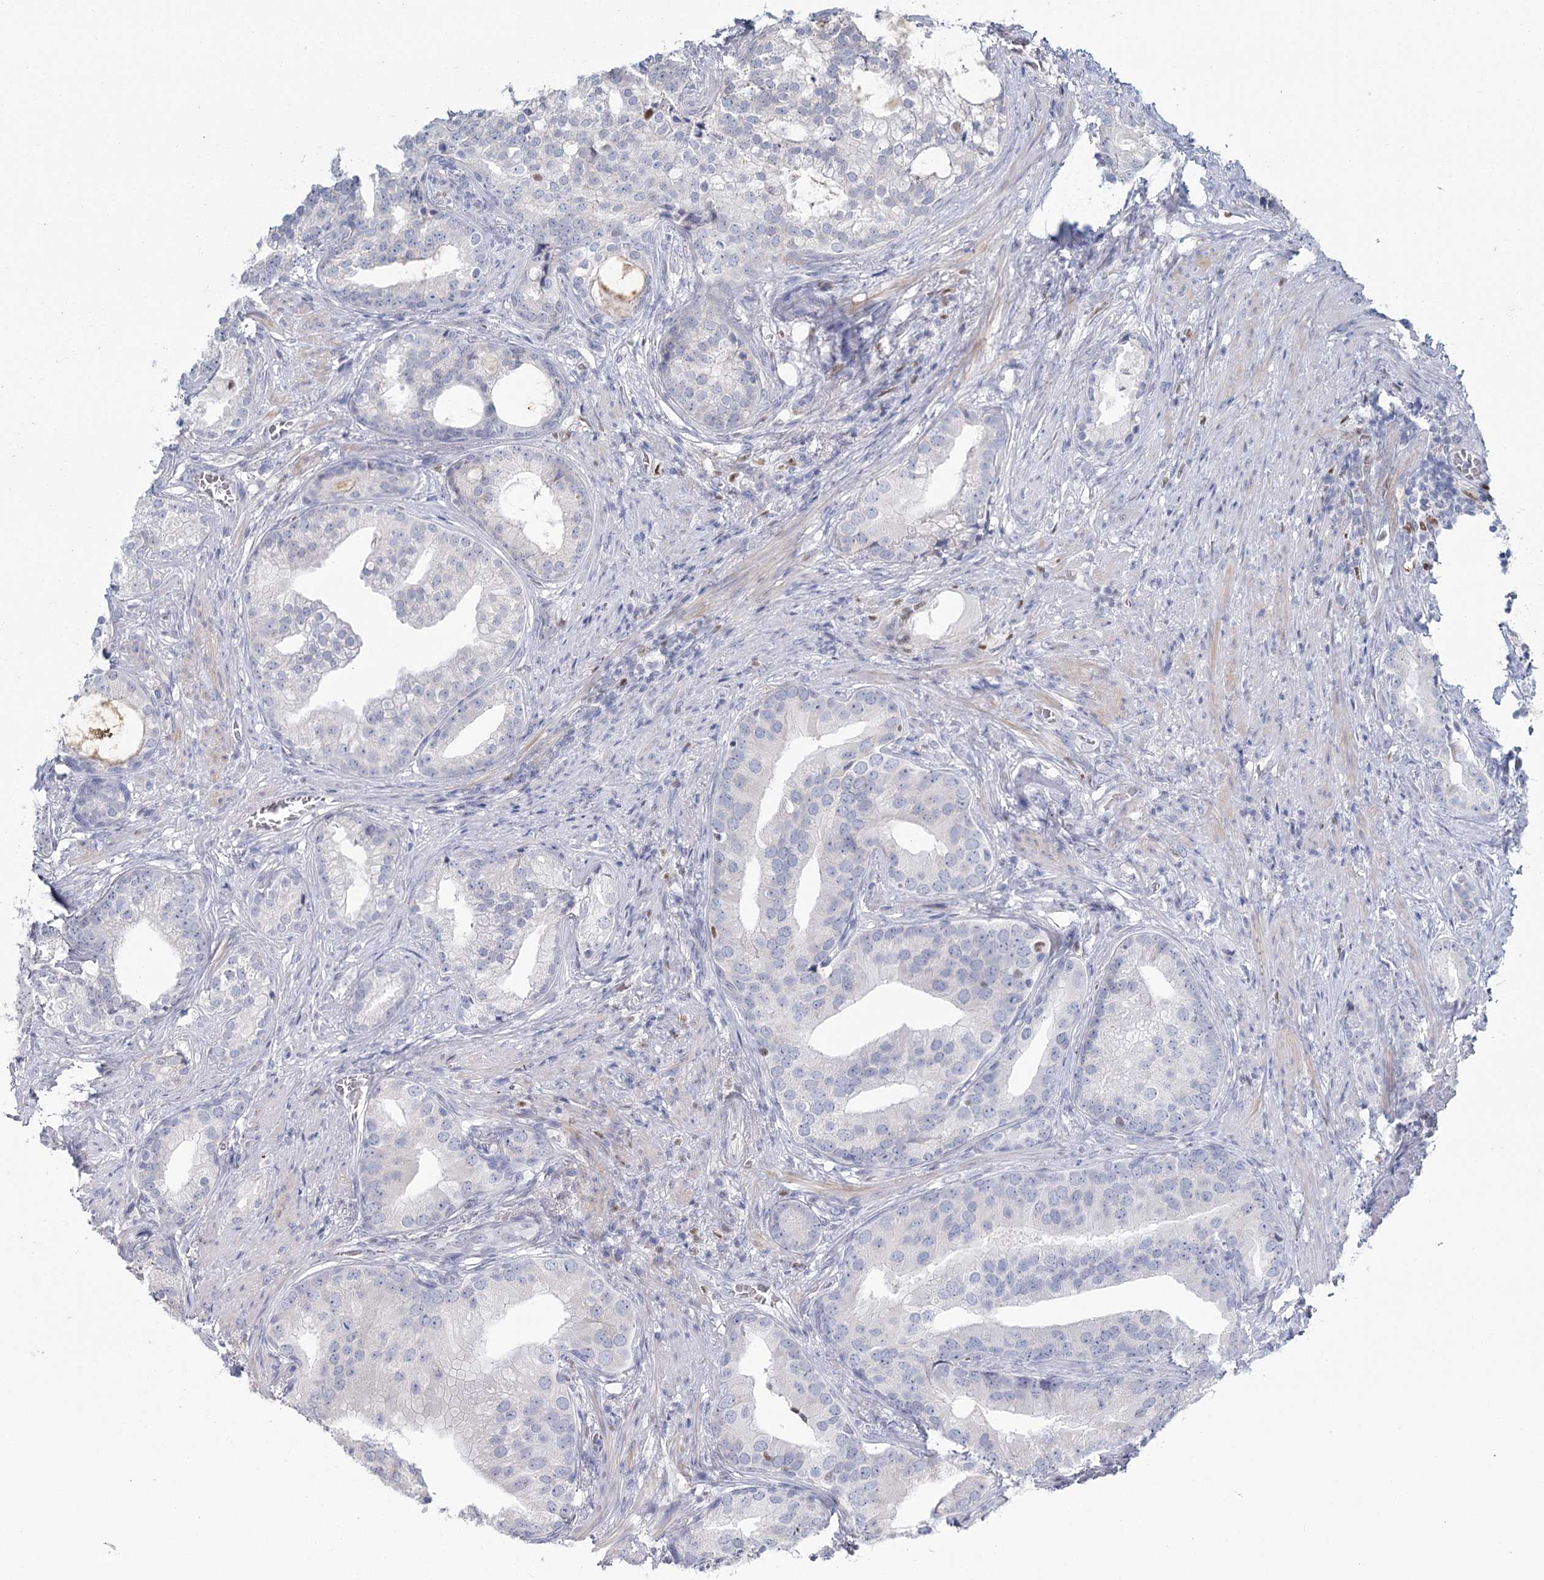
{"staining": {"intensity": "negative", "quantity": "none", "location": "none"}, "tissue": "prostate cancer", "cell_type": "Tumor cells", "image_type": "cancer", "snomed": [{"axis": "morphology", "description": "Adenocarcinoma, Low grade"}, {"axis": "topography", "description": "Prostate"}], "caption": "The image exhibits no significant positivity in tumor cells of prostate cancer (adenocarcinoma (low-grade)). (Brightfield microscopy of DAB immunohistochemistry (IHC) at high magnification).", "gene": "IGSF3", "patient": {"sex": "male", "age": 71}}